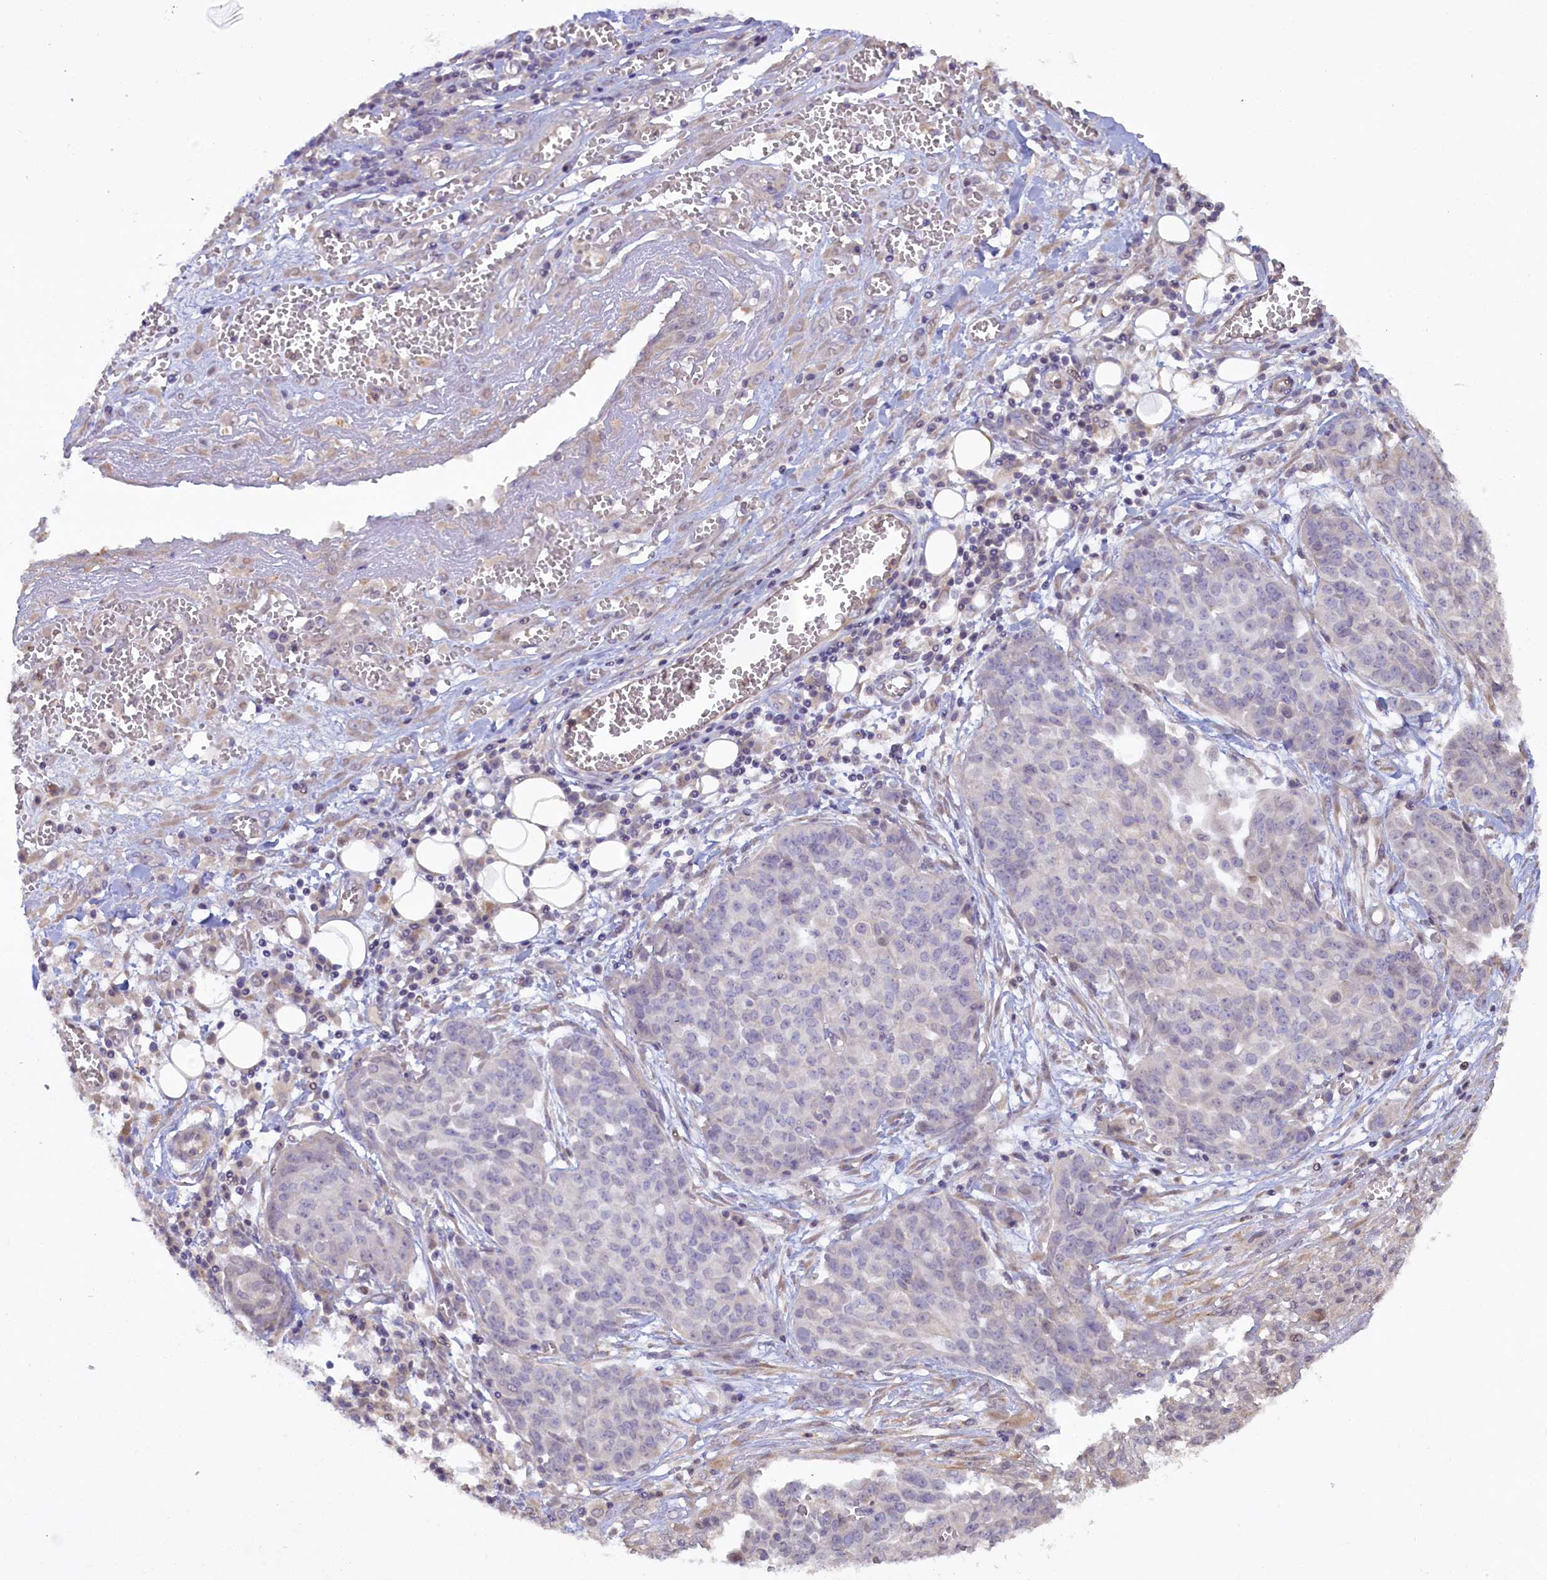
{"staining": {"intensity": "negative", "quantity": "none", "location": "none"}, "tissue": "ovarian cancer", "cell_type": "Tumor cells", "image_type": "cancer", "snomed": [{"axis": "morphology", "description": "Cystadenocarcinoma, serous, NOS"}, {"axis": "topography", "description": "Soft tissue"}, {"axis": "topography", "description": "Ovary"}], "caption": "Immunohistochemistry photomicrograph of neoplastic tissue: human ovarian cancer (serous cystadenocarcinoma) stained with DAB (3,3'-diaminobenzidine) displays no significant protein staining in tumor cells.", "gene": "MYO16", "patient": {"sex": "female", "age": 57}}